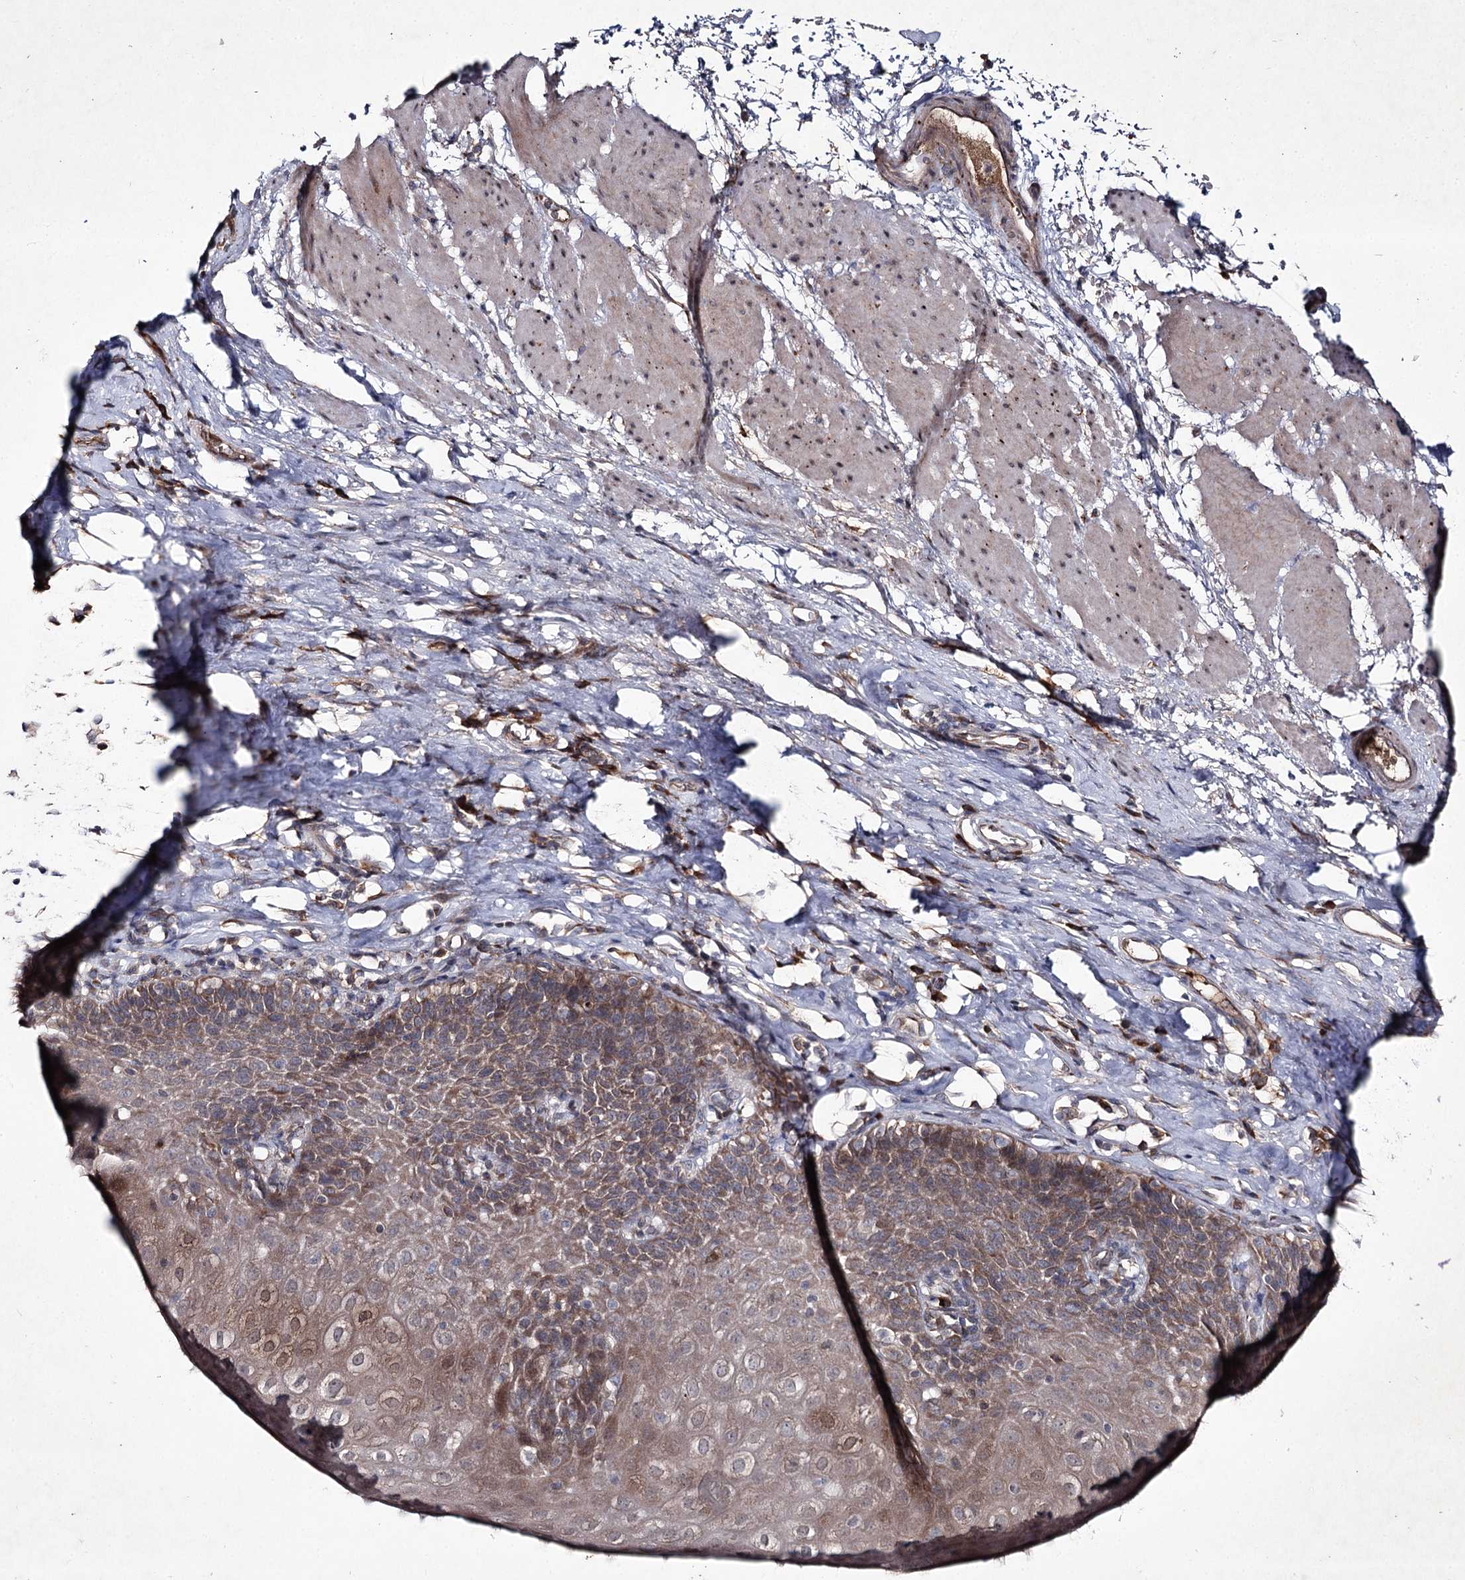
{"staining": {"intensity": "moderate", "quantity": ">75%", "location": "cytoplasmic/membranous"}, "tissue": "esophagus", "cell_type": "Squamous epithelial cells", "image_type": "normal", "snomed": [{"axis": "morphology", "description": "Normal tissue, NOS"}, {"axis": "topography", "description": "Esophagus"}], "caption": "Immunohistochemistry of benign human esophagus reveals medium levels of moderate cytoplasmic/membranous staining in approximately >75% of squamous epithelial cells.", "gene": "ALG9", "patient": {"sex": "female", "age": 61}}